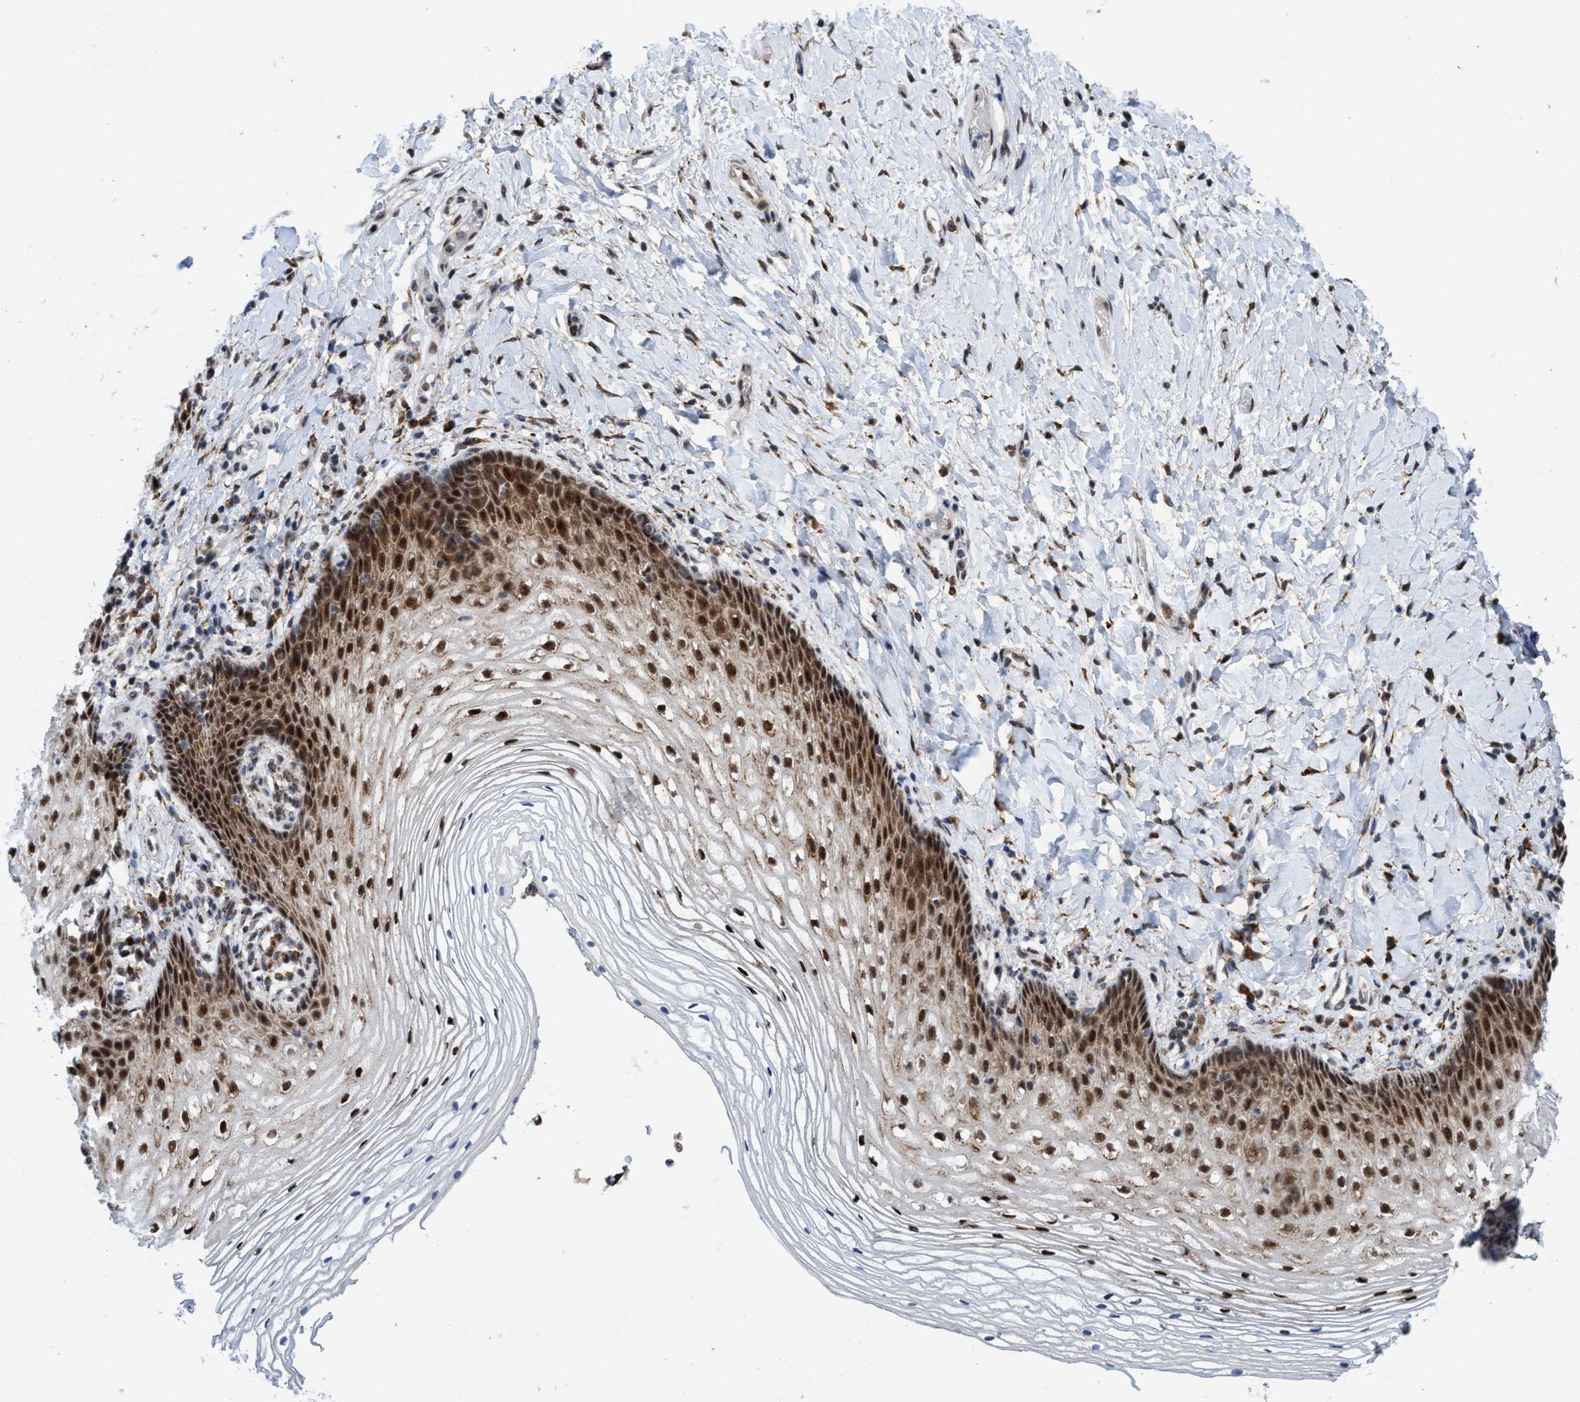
{"staining": {"intensity": "strong", "quantity": ">75%", "location": "cytoplasmic/membranous,nuclear"}, "tissue": "vagina", "cell_type": "Squamous epithelial cells", "image_type": "normal", "snomed": [{"axis": "morphology", "description": "Normal tissue, NOS"}, {"axis": "topography", "description": "Vagina"}], "caption": "A photomicrograph of vagina stained for a protein exhibits strong cytoplasmic/membranous,nuclear brown staining in squamous epithelial cells.", "gene": "GLT6D1", "patient": {"sex": "female", "age": 60}}